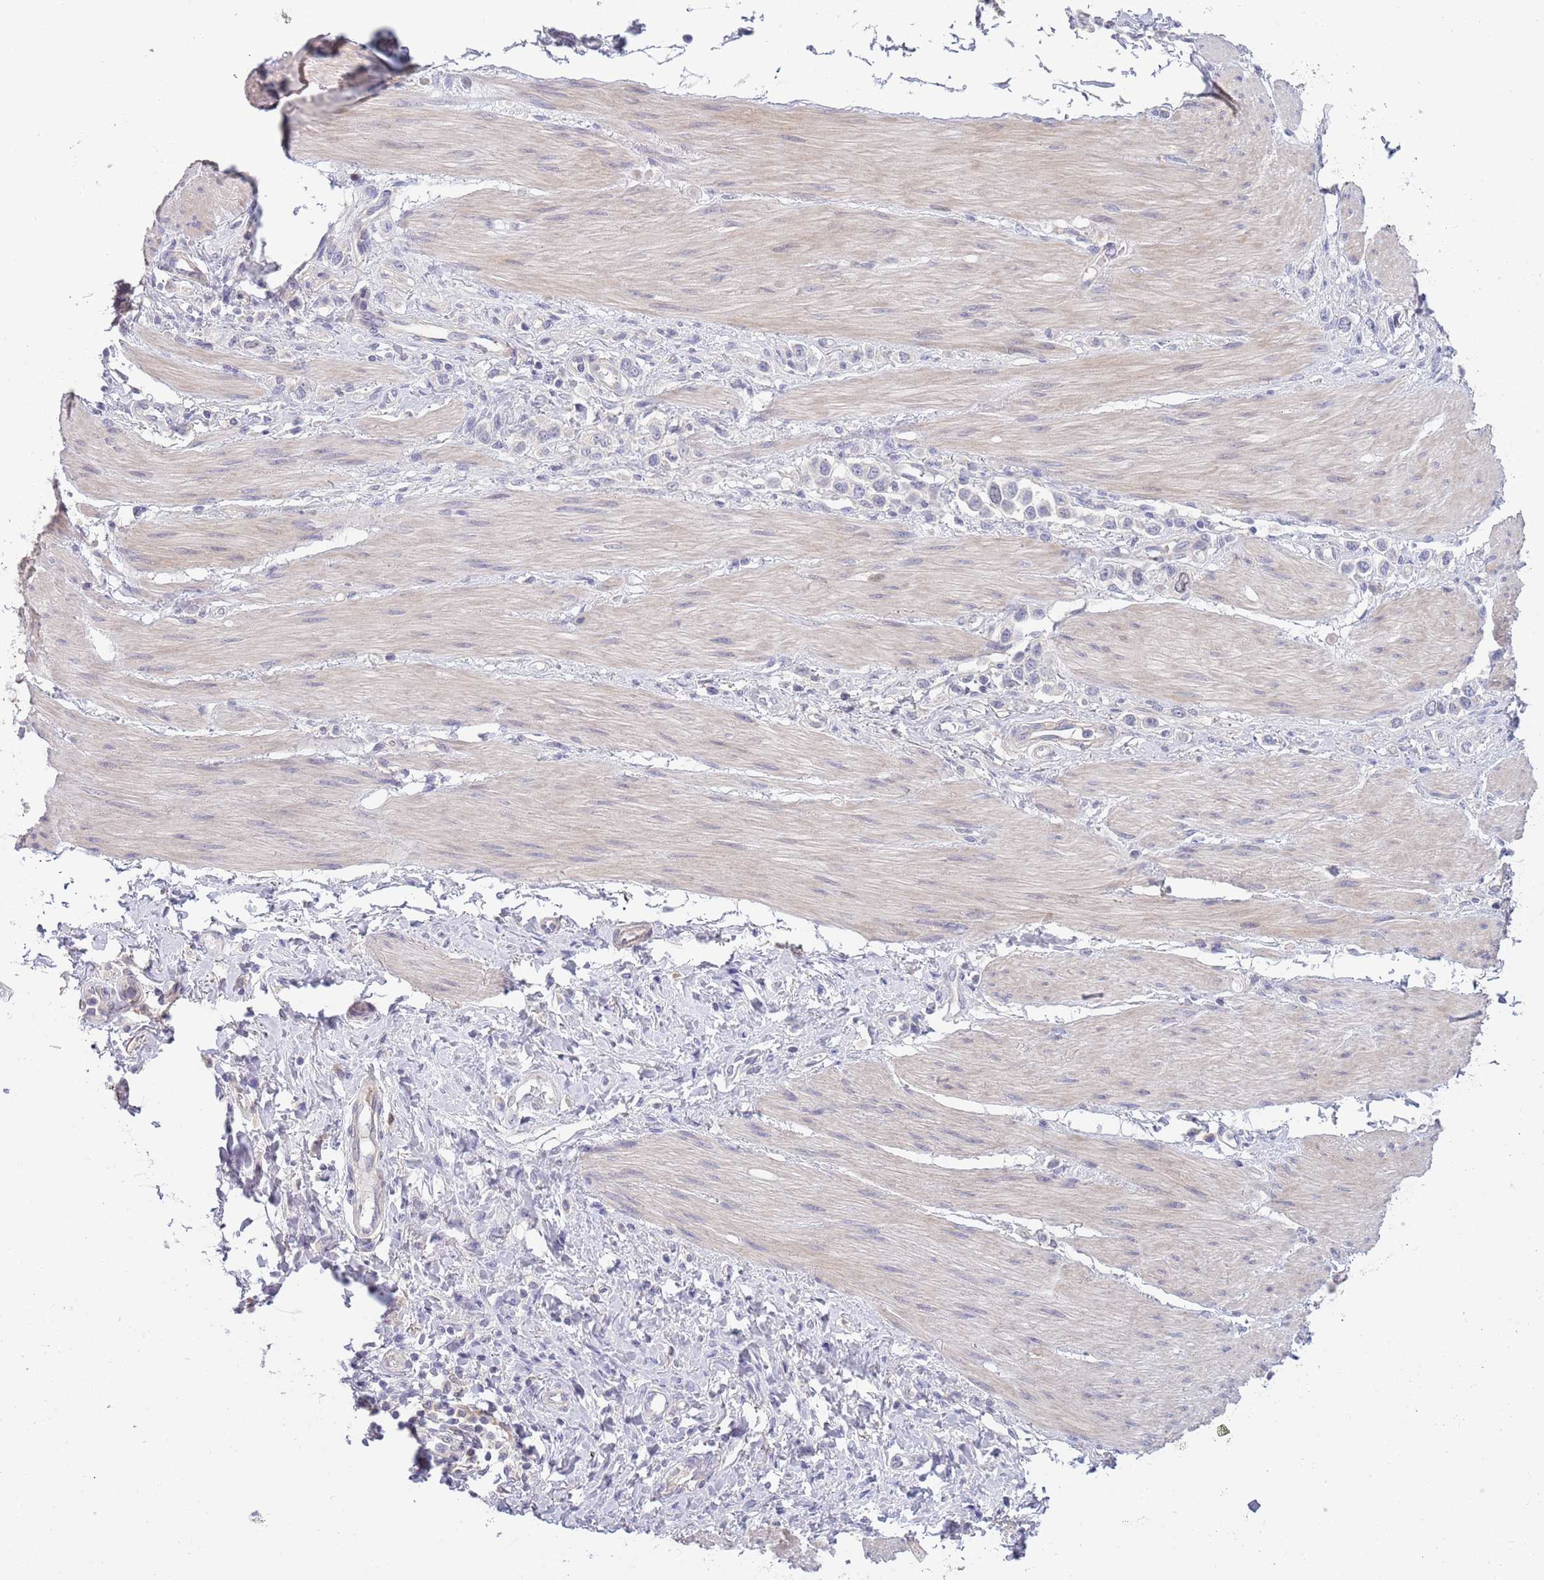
{"staining": {"intensity": "negative", "quantity": "none", "location": "none"}, "tissue": "stomach cancer", "cell_type": "Tumor cells", "image_type": "cancer", "snomed": [{"axis": "morphology", "description": "Adenocarcinoma, NOS"}, {"axis": "topography", "description": "Stomach"}], "caption": "This is an immunohistochemistry (IHC) photomicrograph of human stomach cancer. There is no staining in tumor cells.", "gene": "PIMREG", "patient": {"sex": "female", "age": 65}}